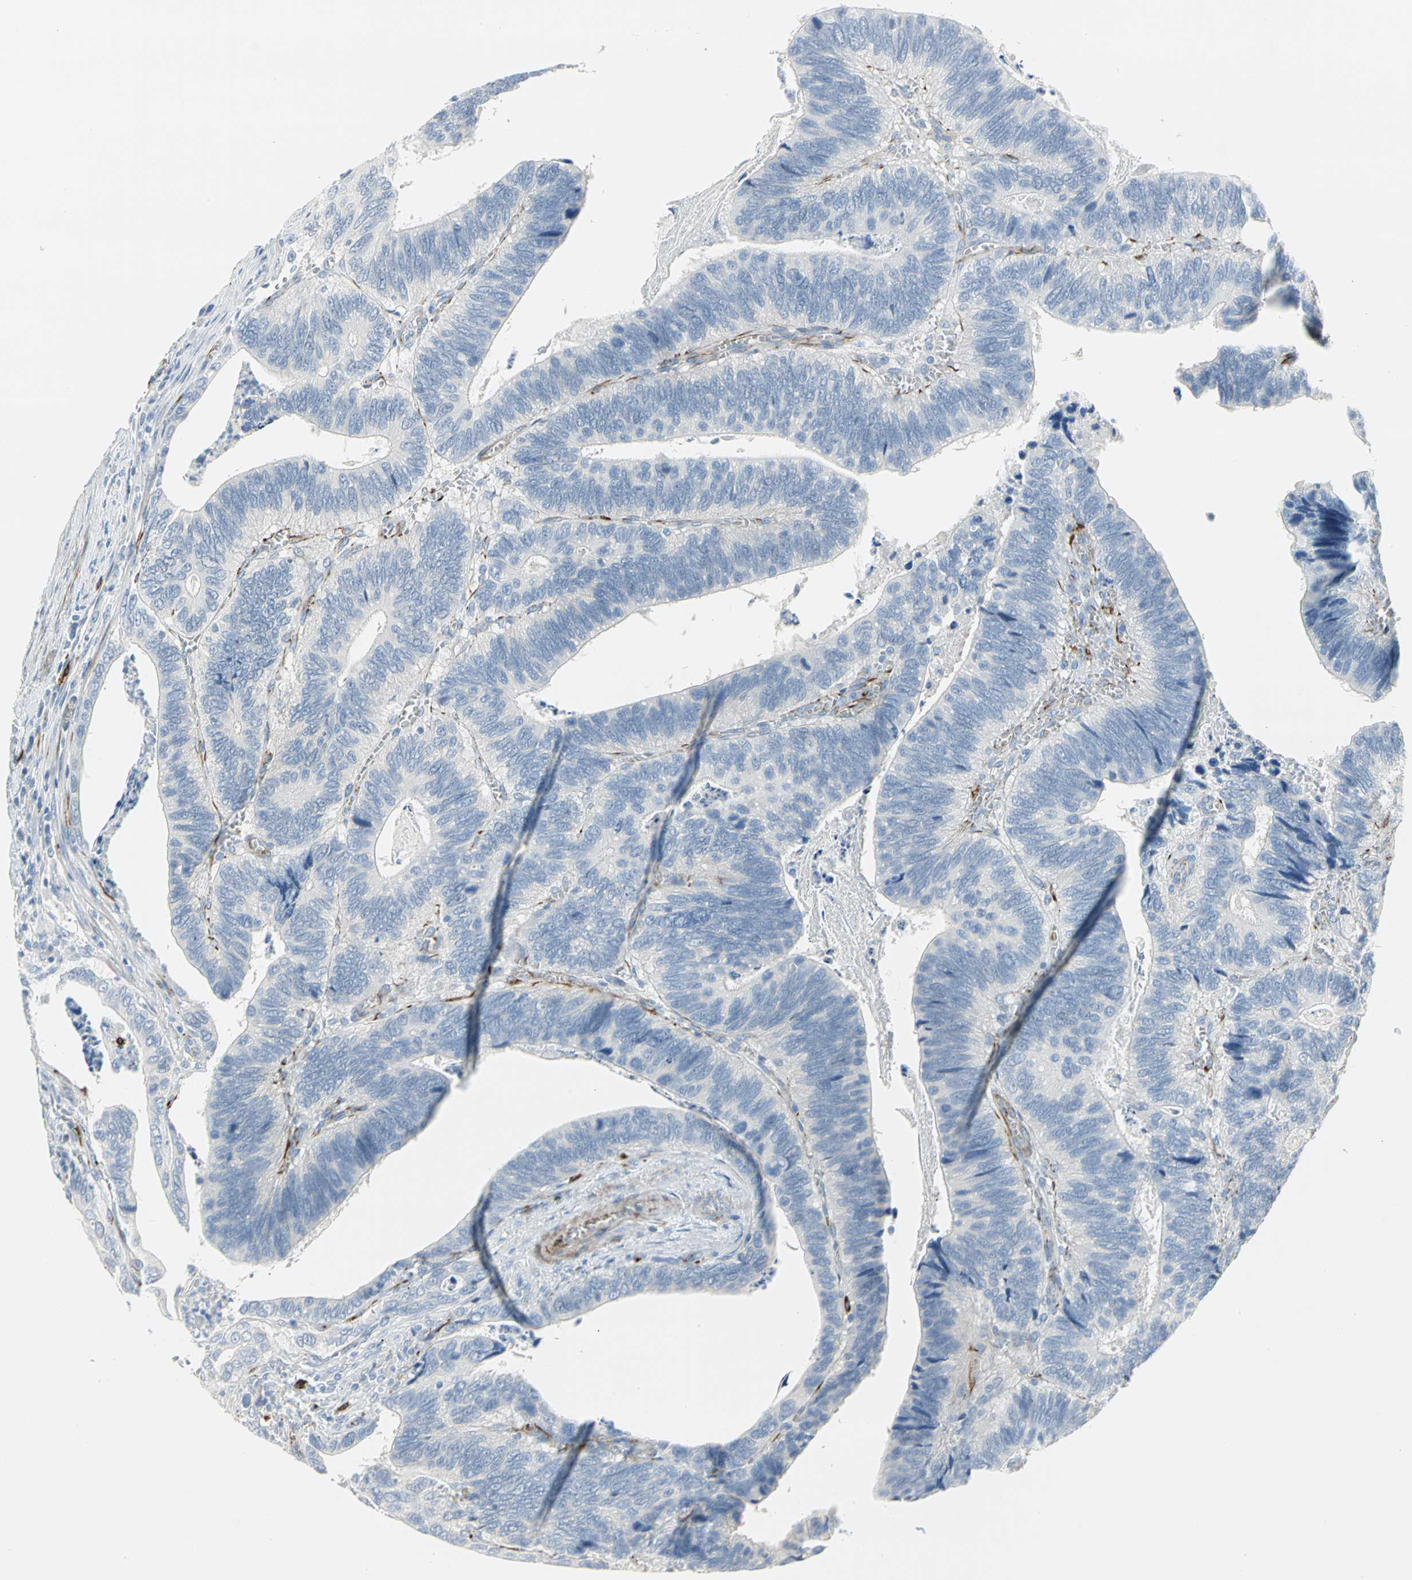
{"staining": {"intensity": "negative", "quantity": "none", "location": "none"}, "tissue": "colorectal cancer", "cell_type": "Tumor cells", "image_type": "cancer", "snomed": [{"axis": "morphology", "description": "Adenocarcinoma, NOS"}, {"axis": "topography", "description": "Colon"}], "caption": "Immunohistochemical staining of colorectal cancer (adenocarcinoma) demonstrates no significant positivity in tumor cells.", "gene": "ALOX15", "patient": {"sex": "male", "age": 72}}